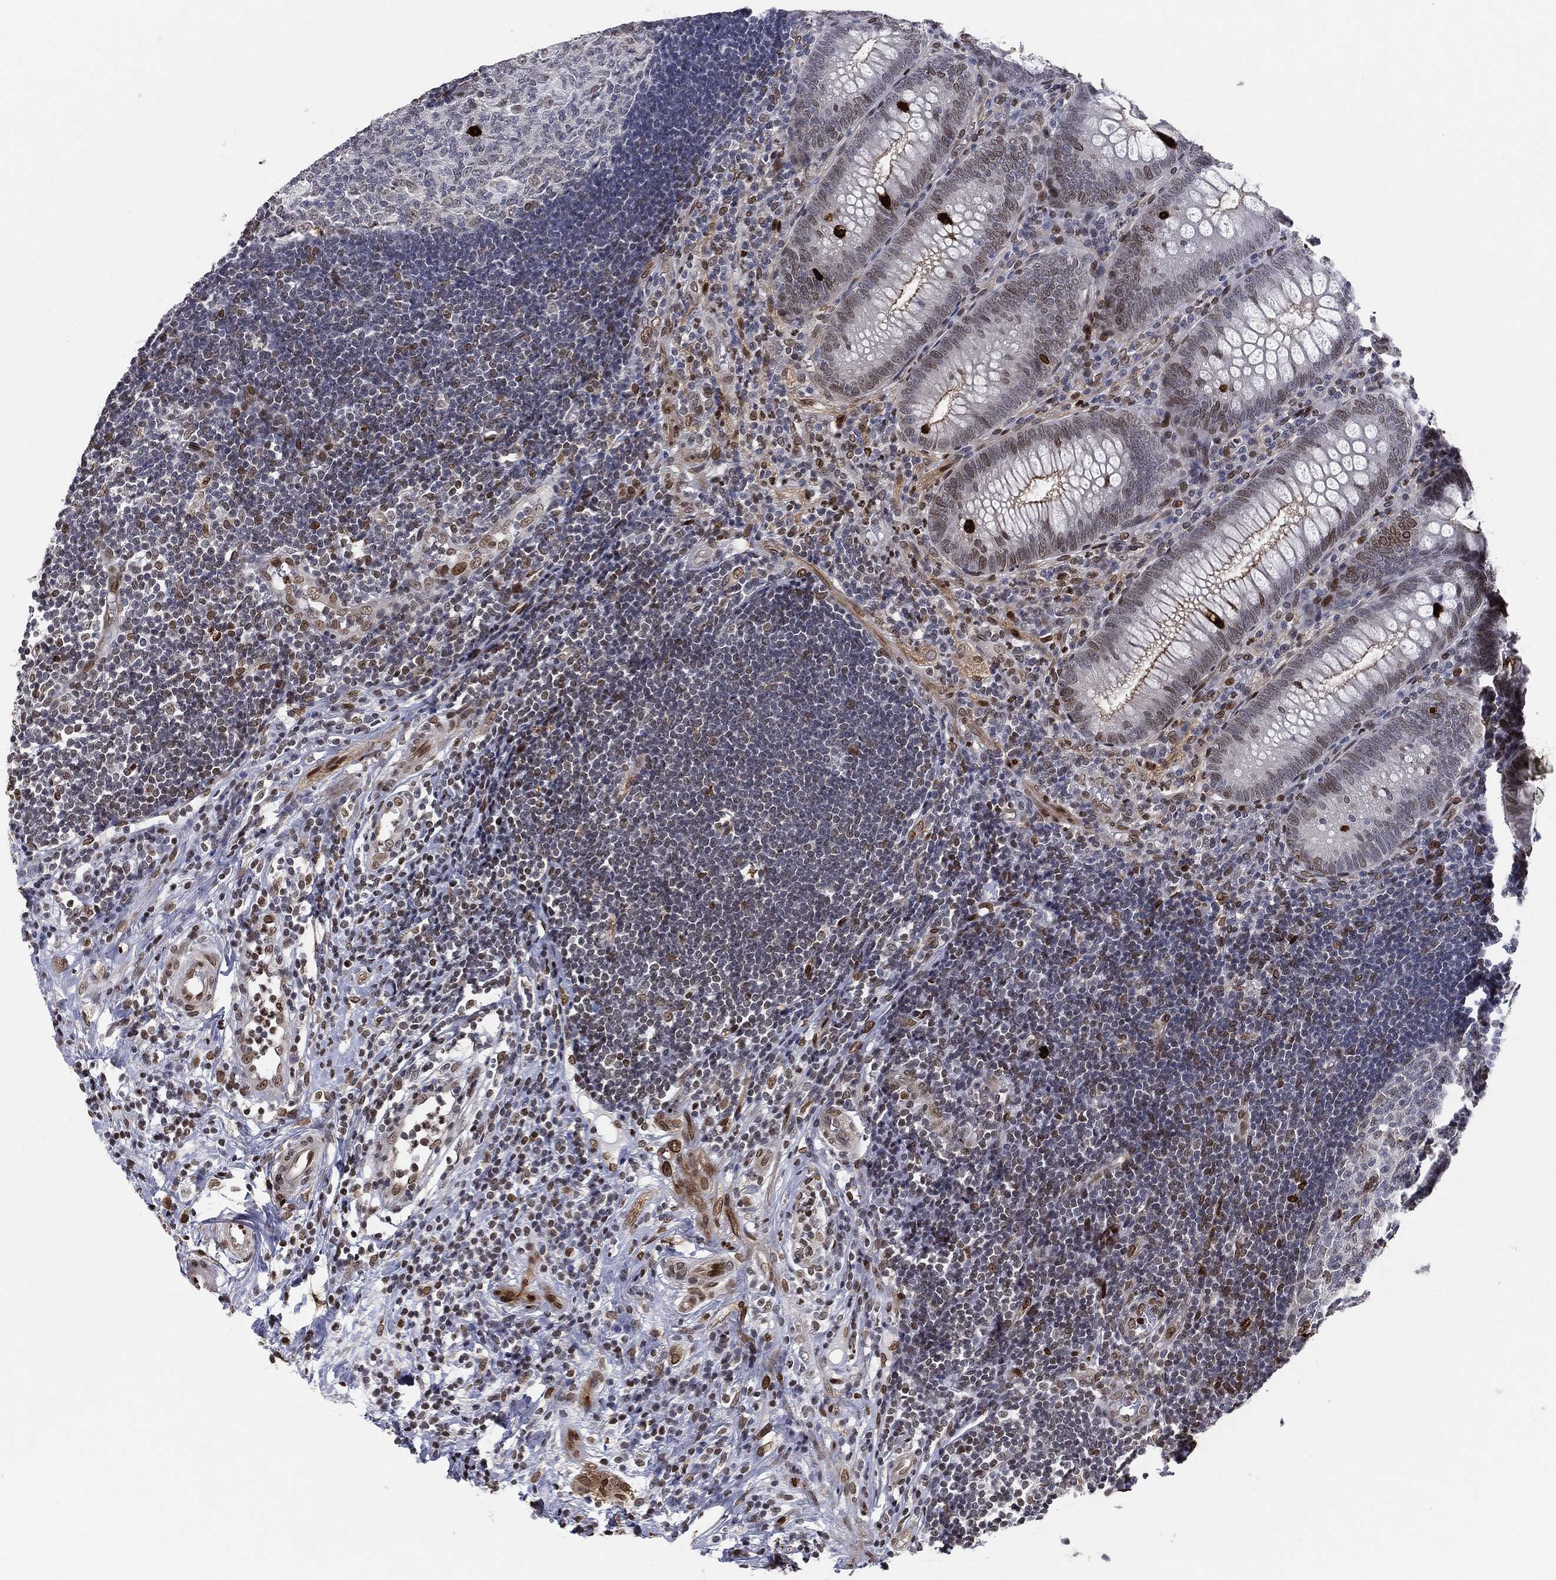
{"staining": {"intensity": "strong", "quantity": "<25%", "location": "nuclear"}, "tissue": "appendix", "cell_type": "Glandular cells", "image_type": "normal", "snomed": [{"axis": "morphology", "description": "Normal tissue, NOS"}, {"axis": "morphology", "description": "Inflammation, NOS"}, {"axis": "topography", "description": "Appendix"}], "caption": "DAB (3,3'-diaminobenzidine) immunohistochemical staining of benign human appendix exhibits strong nuclear protein positivity in about <25% of glandular cells.", "gene": "LMNB1", "patient": {"sex": "male", "age": 16}}